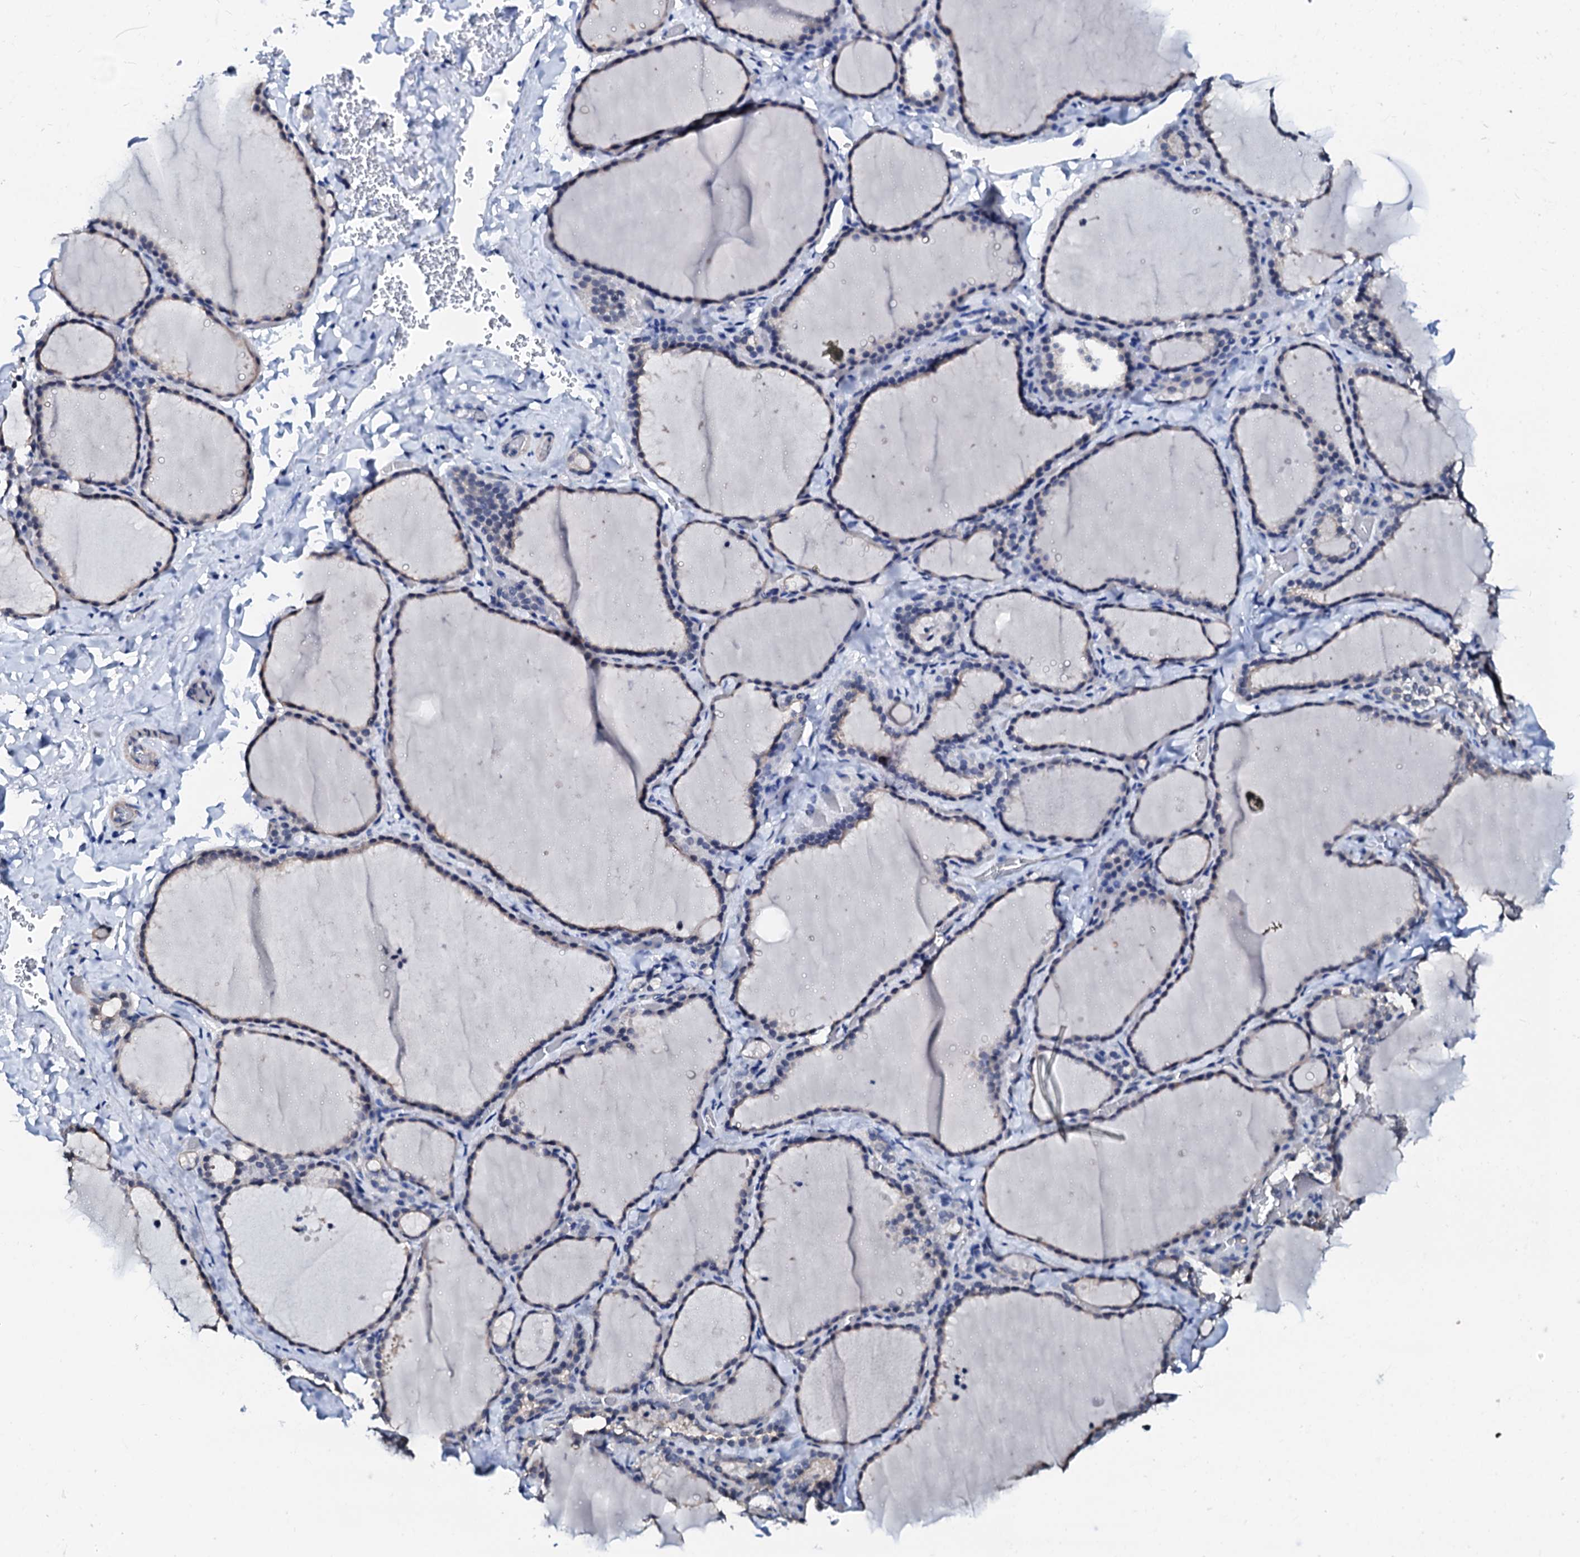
{"staining": {"intensity": "negative", "quantity": "none", "location": "none"}, "tissue": "thyroid gland", "cell_type": "Glandular cells", "image_type": "normal", "snomed": [{"axis": "morphology", "description": "Normal tissue, NOS"}, {"axis": "topography", "description": "Thyroid gland"}], "caption": "Benign thyroid gland was stained to show a protein in brown. There is no significant expression in glandular cells. The staining is performed using DAB brown chromogen with nuclei counter-stained in using hematoxylin.", "gene": "CSN2", "patient": {"sex": "female", "age": 22}}